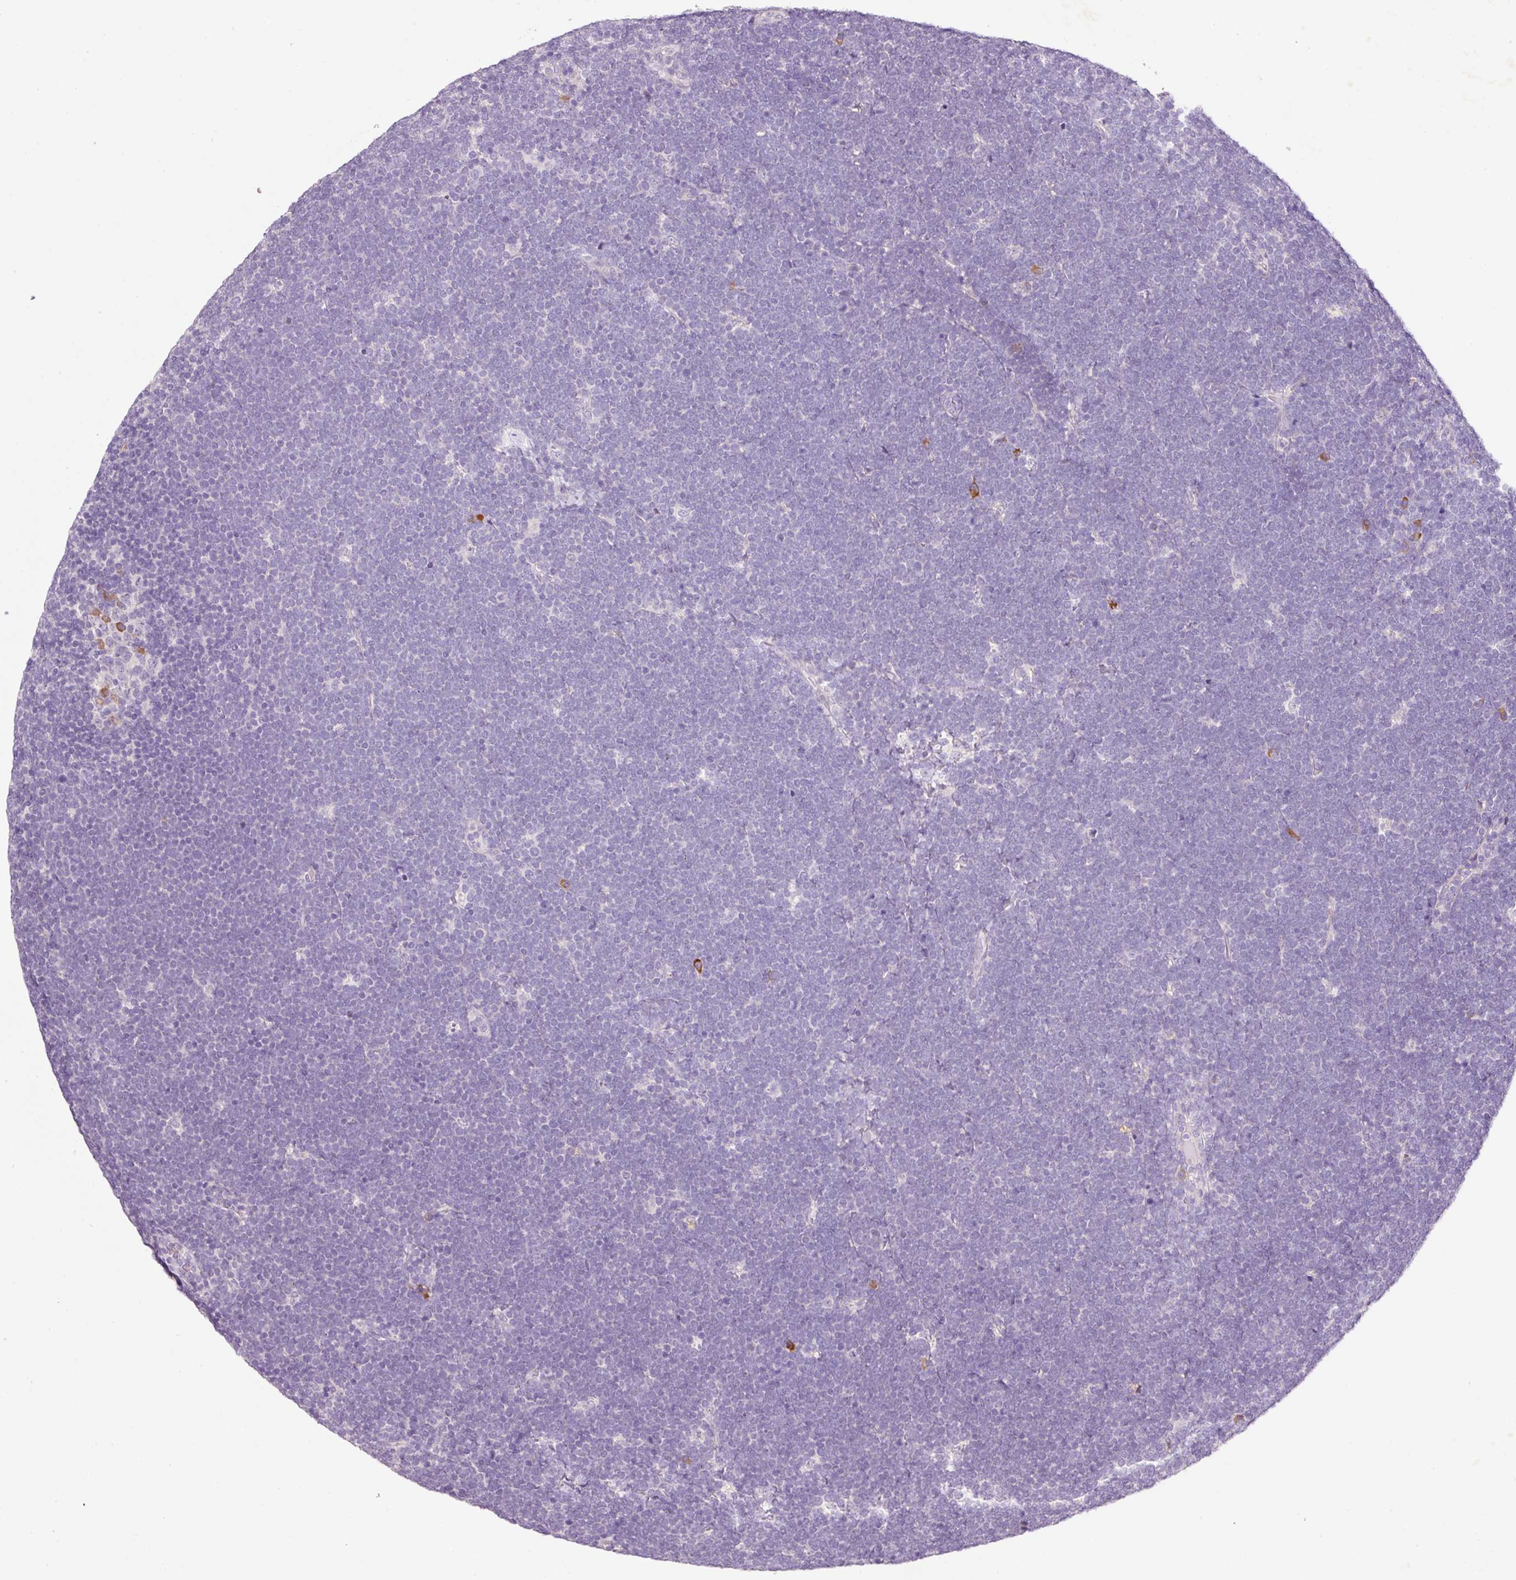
{"staining": {"intensity": "negative", "quantity": "none", "location": "none"}, "tissue": "lymphoma", "cell_type": "Tumor cells", "image_type": "cancer", "snomed": [{"axis": "morphology", "description": "Malignant lymphoma, non-Hodgkin's type, High grade"}, {"axis": "topography", "description": "Lymph node"}], "caption": "The immunohistochemistry micrograph has no significant positivity in tumor cells of high-grade malignant lymphoma, non-Hodgkin's type tissue. Nuclei are stained in blue.", "gene": "TENT5C", "patient": {"sex": "male", "age": 13}}